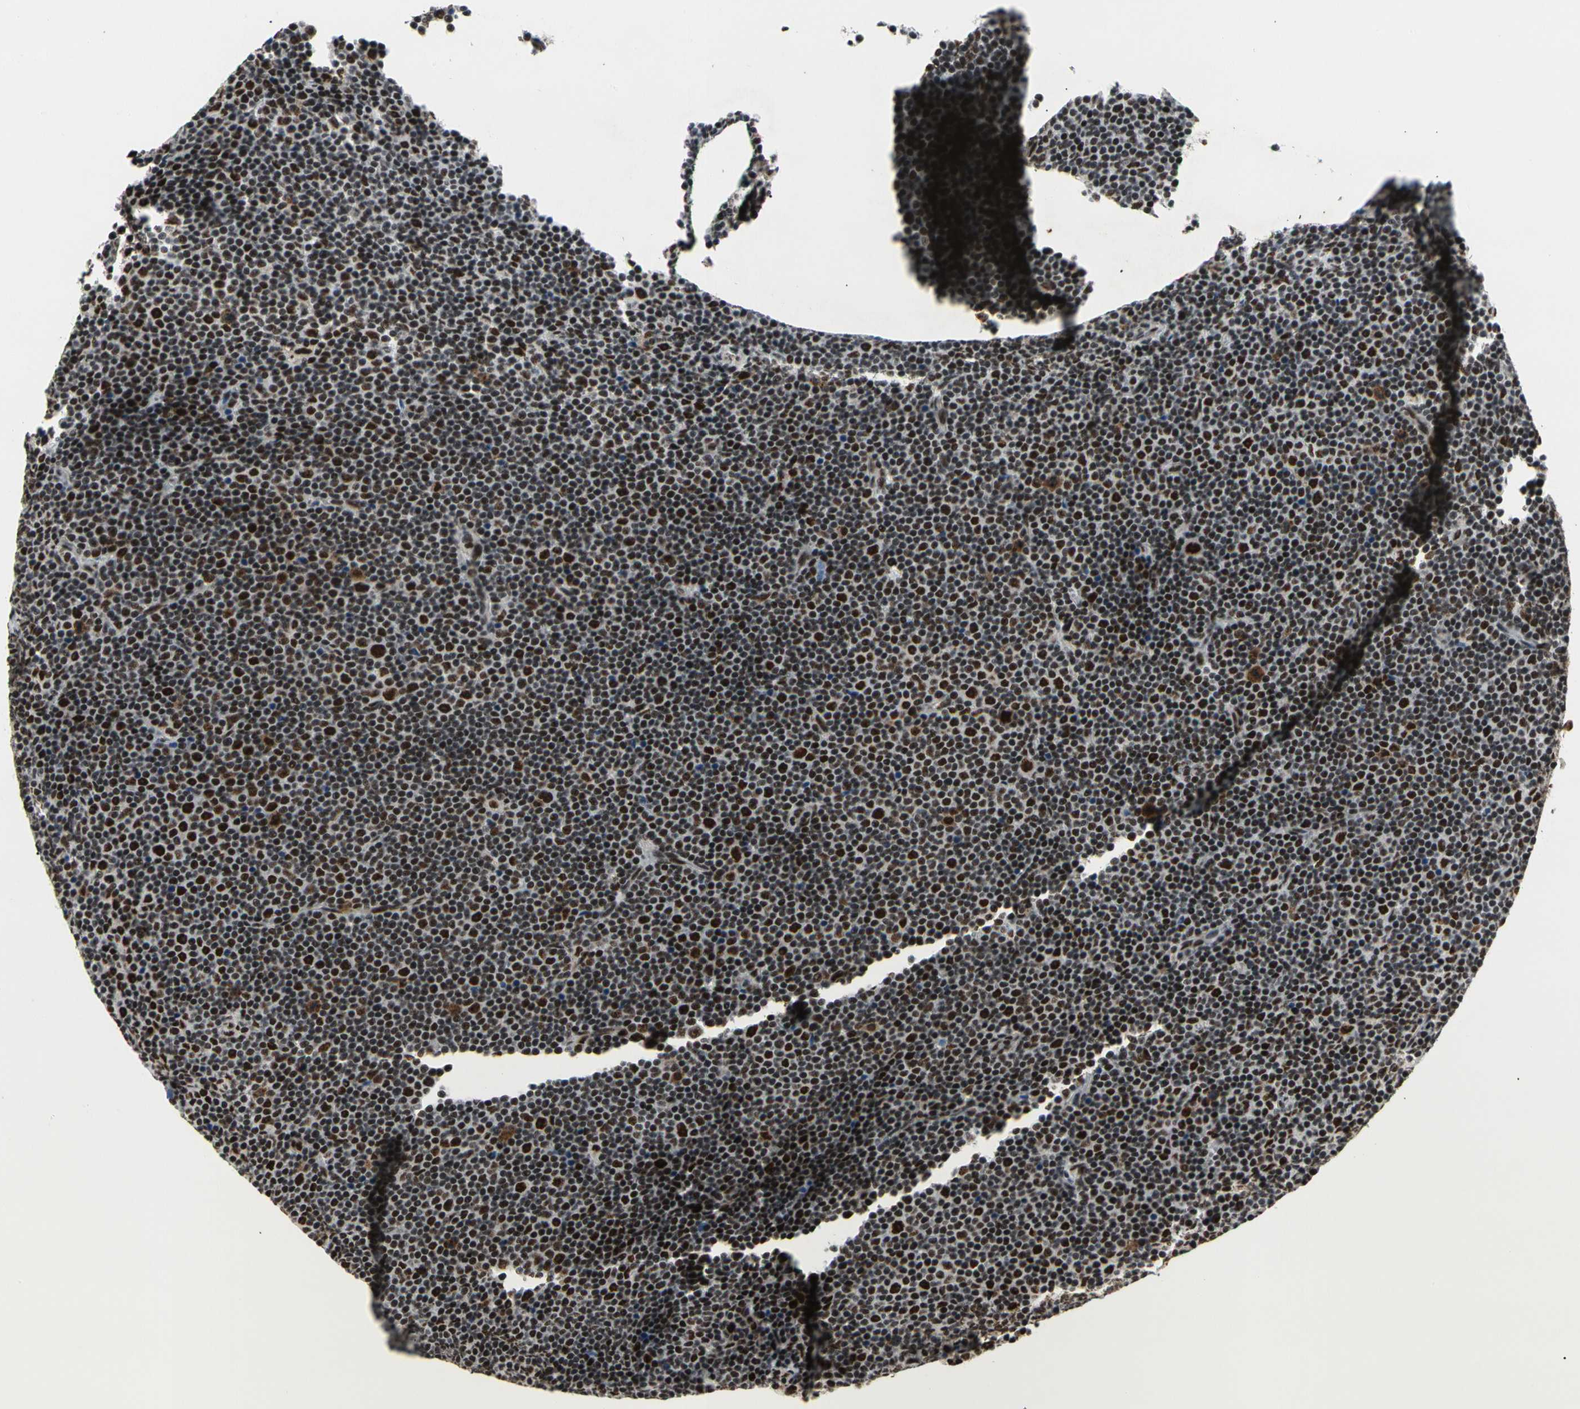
{"staining": {"intensity": "strong", "quantity": ">75%", "location": "nuclear"}, "tissue": "lymphoma", "cell_type": "Tumor cells", "image_type": "cancer", "snomed": [{"axis": "morphology", "description": "Malignant lymphoma, non-Hodgkin's type, Low grade"}, {"axis": "topography", "description": "Lymph node"}], "caption": "Lymphoma tissue exhibits strong nuclear staining in approximately >75% of tumor cells", "gene": "SRSF11", "patient": {"sex": "female", "age": 67}}